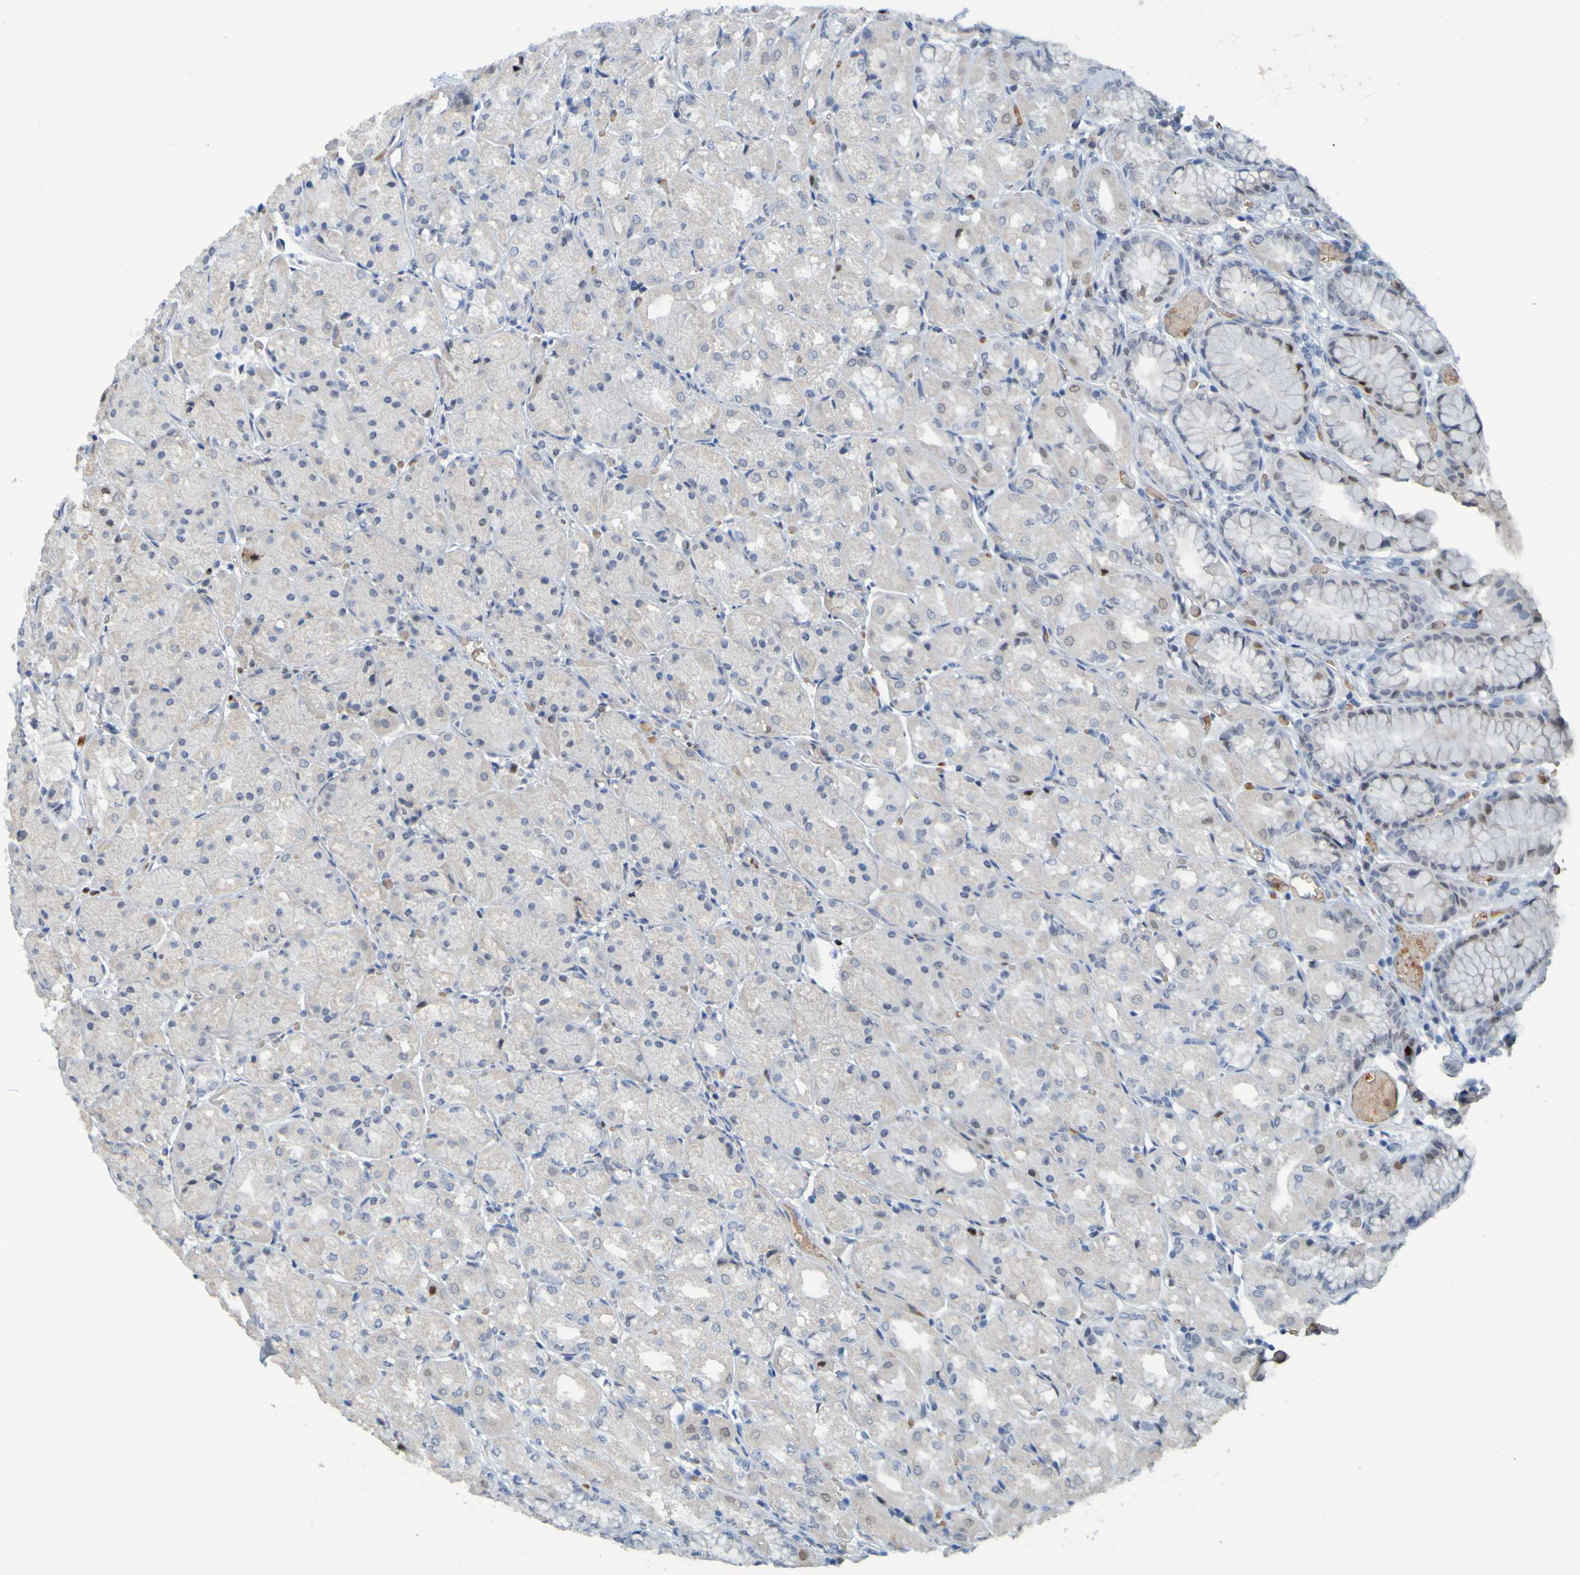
{"staining": {"intensity": "negative", "quantity": "none", "location": "none"}, "tissue": "stomach", "cell_type": "Glandular cells", "image_type": "normal", "snomed": [{"axis": "morphology", "description": "Normal tissue, NOS"}, {"axis": "topography", "description": "Stomach, upper"}], "caption": "Stomach stained for a protein using immunohistochemistry exhibits no expression glandular cells.", "gene": "USP36", "patient": {"sex": "male", "age": 72}}